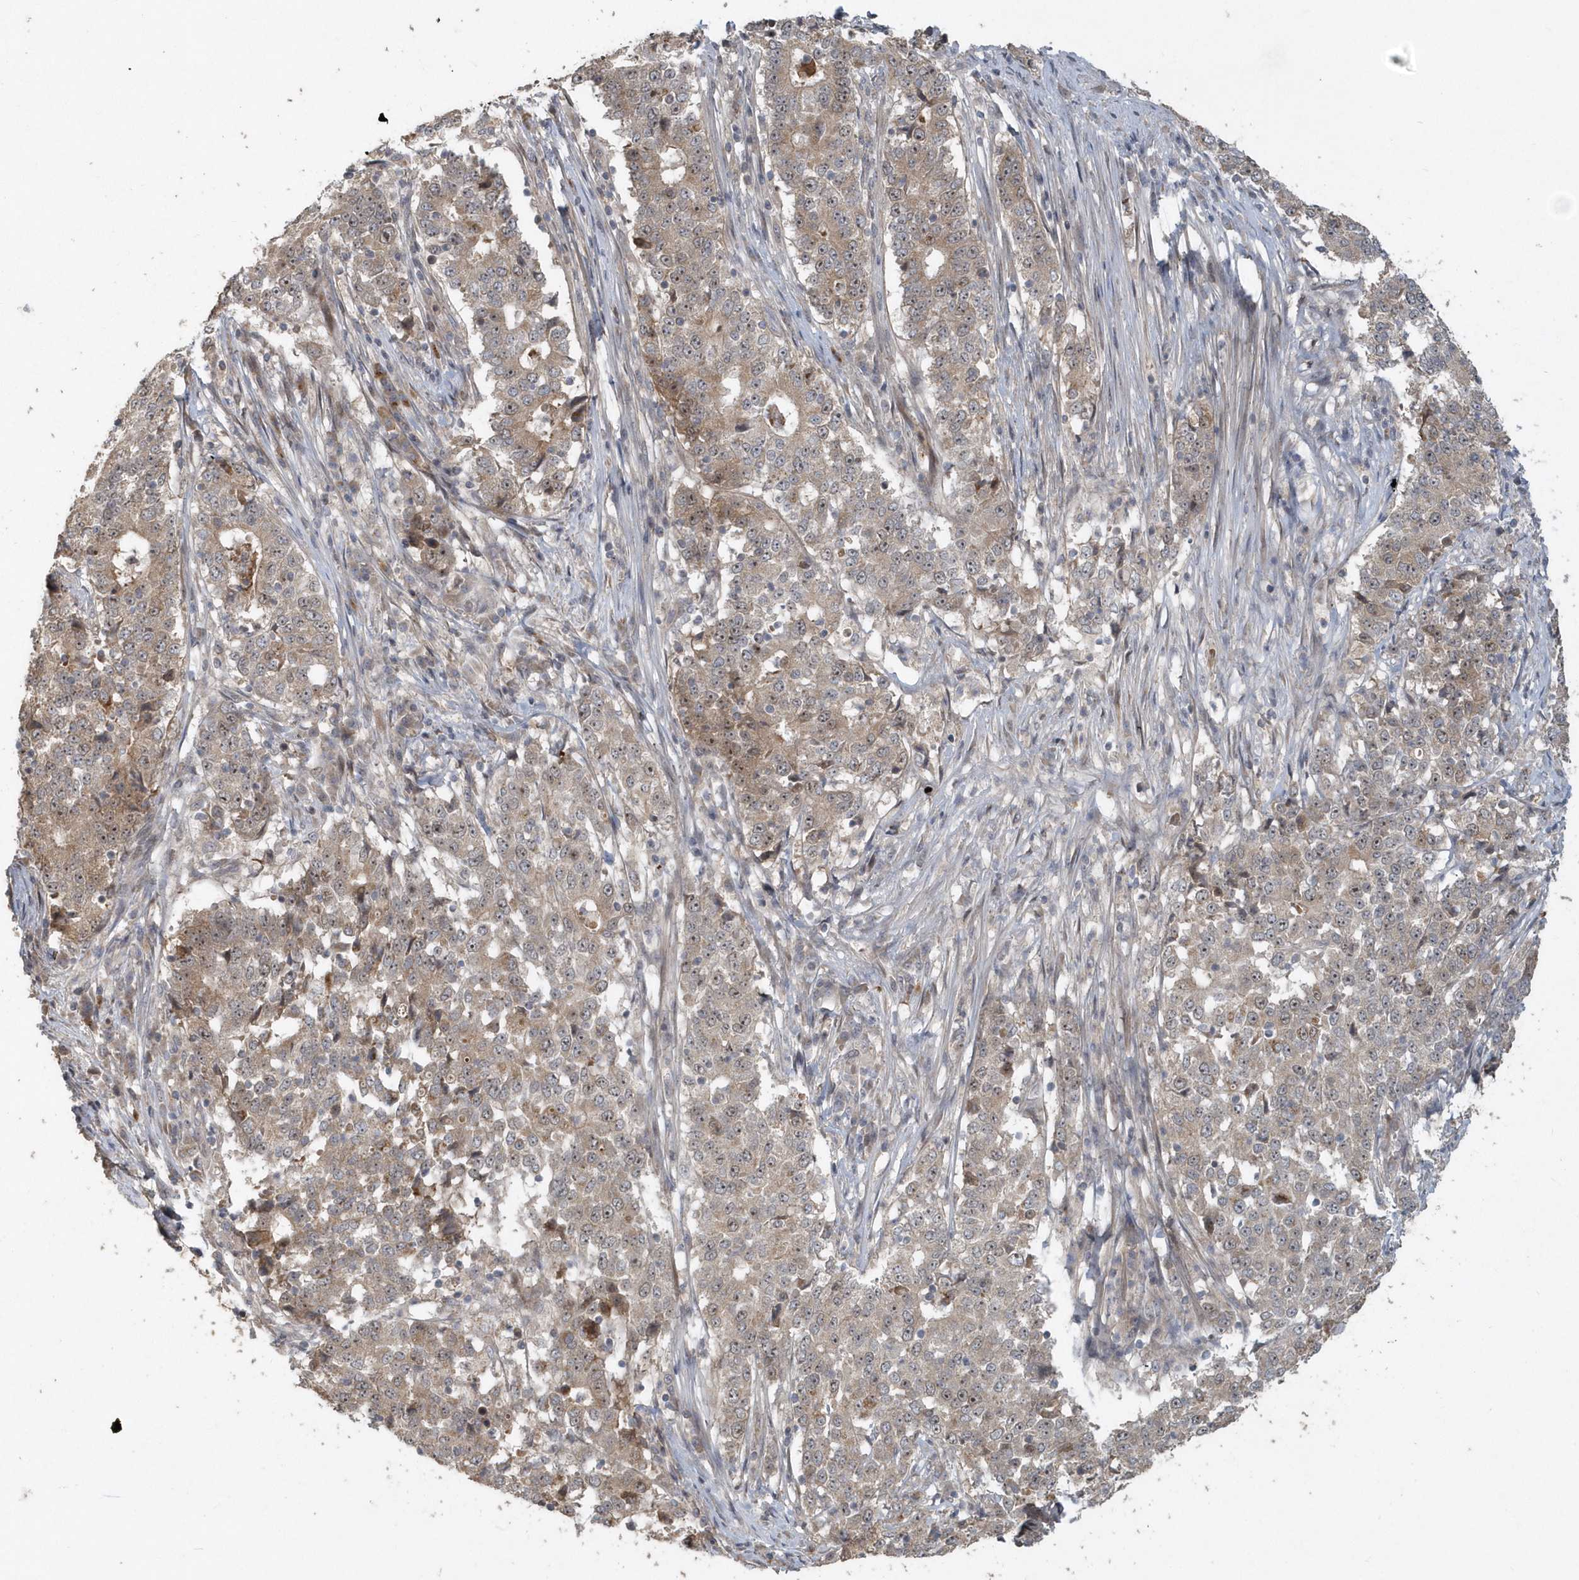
{"staining": {"intensity": "moderate", "quantity": ">75%", "location": "cytoplasmic/membranous,nuclear"}, "tissue": "stomach cancer", "cell_type": "Tumor cells", "image_type": "cancer", "snomed": [{"axis": "morphology", "description": "Adenocarcinoma, NOS"}, {"axis": "topography", "description": "Stomach"}], "caption": "Stomach cancer (adenocarcinoma) stained for a protein exhibits moderate cytoplasmic/membranous and nuclear positivity in tumor cells. (DAB (3,3'-diaminobenzidine) = brown stain, brightfield microscopy at high magnification).", "gene": "TRAIP", "patient": {"sex": "male", "age": 59}}